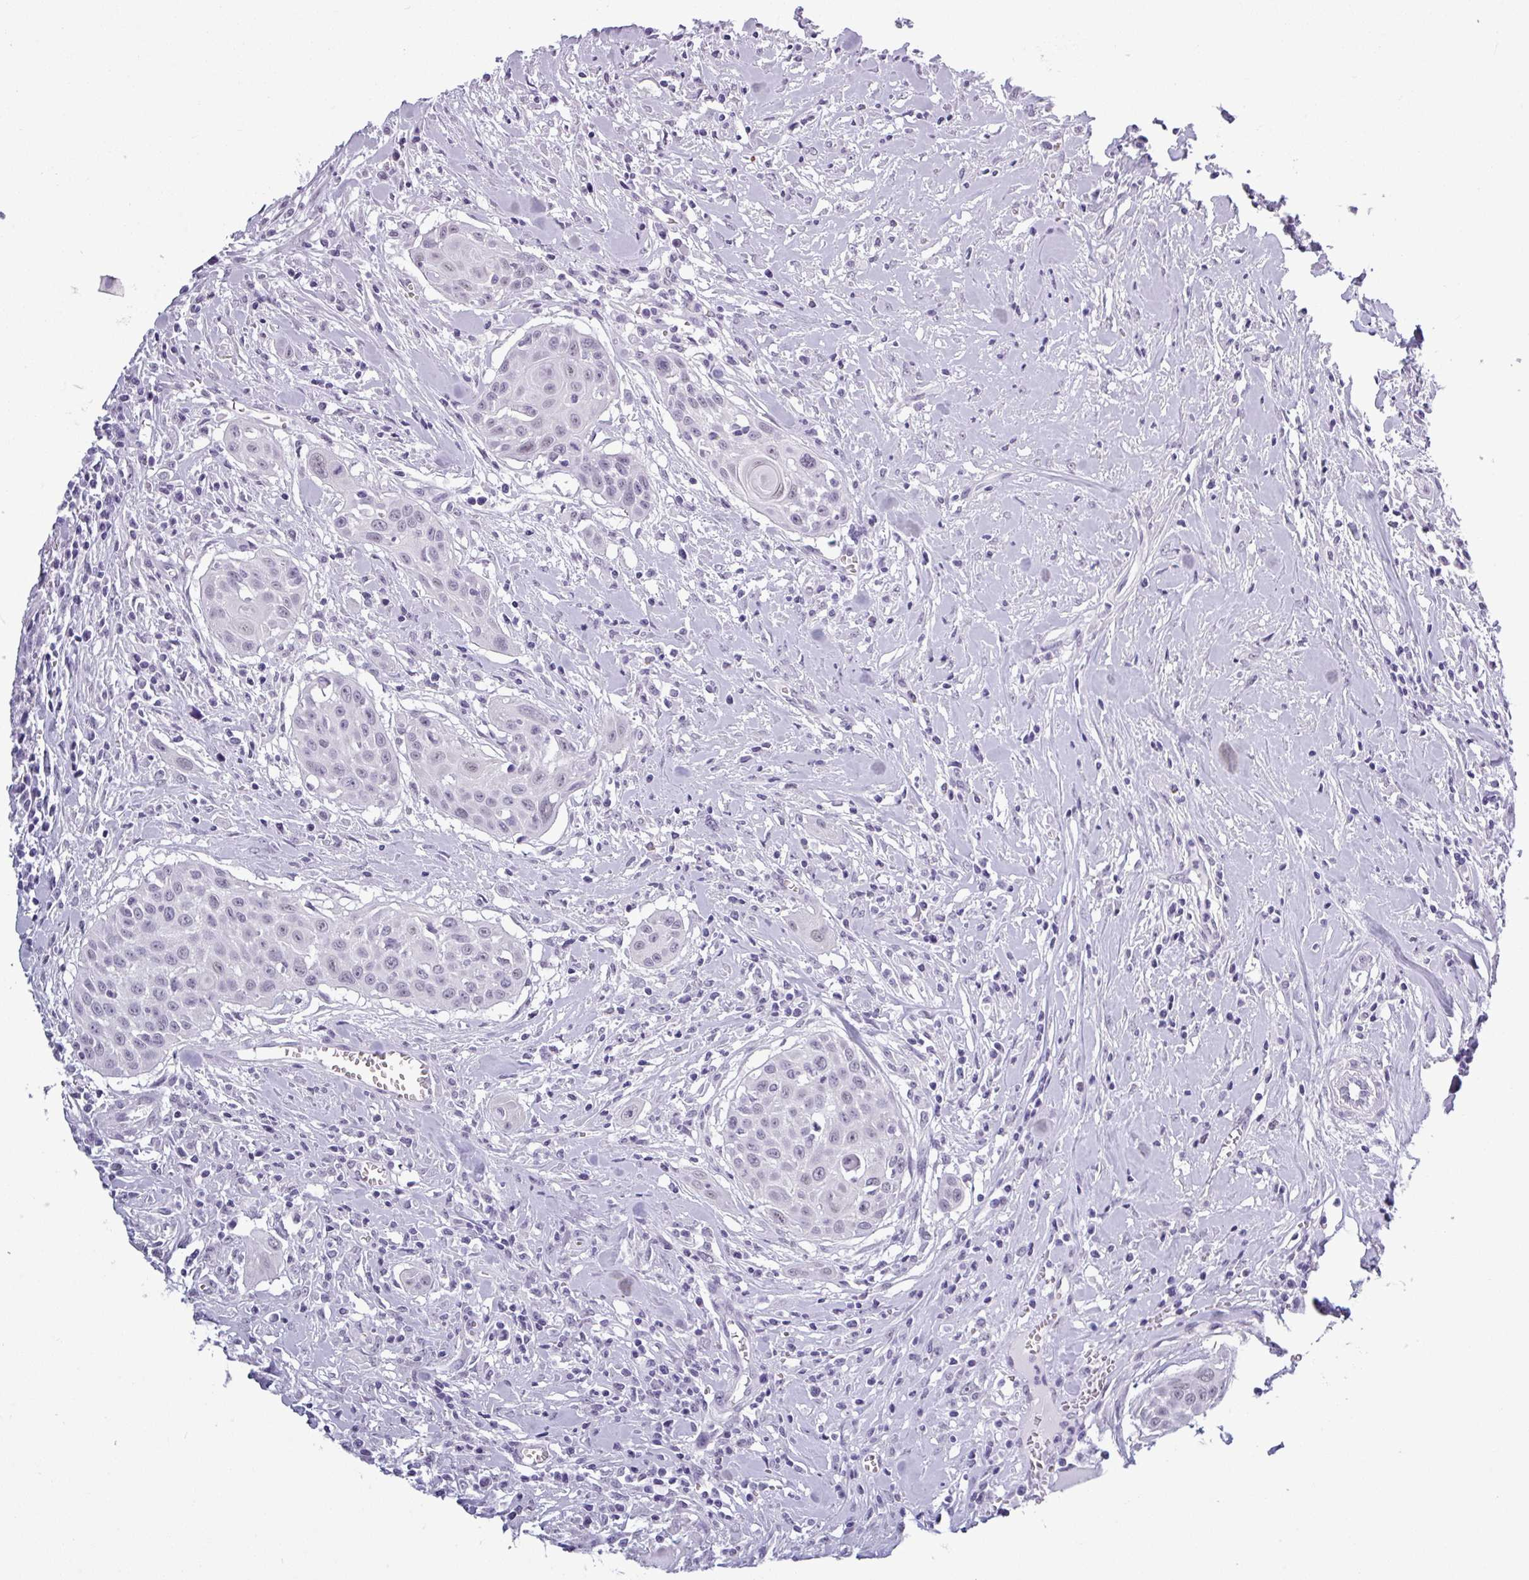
{"staining": {"intensity": "negative", "quantity": "none", "location": "none"}, "tissue": "head and neck cancer", "cell_type": "Tumor cells", "image_type": "cancer", "snomed": [{"axis": "morphology", "description": "Squamous cell carcinoma, NOS"}, {"axis": "topography", "description": "Lymph node"}, {"axis": "topography", "description": "Salivary gland"}, {"axis": "topography", "description": "Head-Neck"}], "caption": "An IHC micrograph of head and neck squamous cell carcinoma is shown. There is no staining in tumor cells of head and neck squamous cell carcinoma.", "gene": "SRGAP1", "patient": {"sex": "female", "age": 74}}